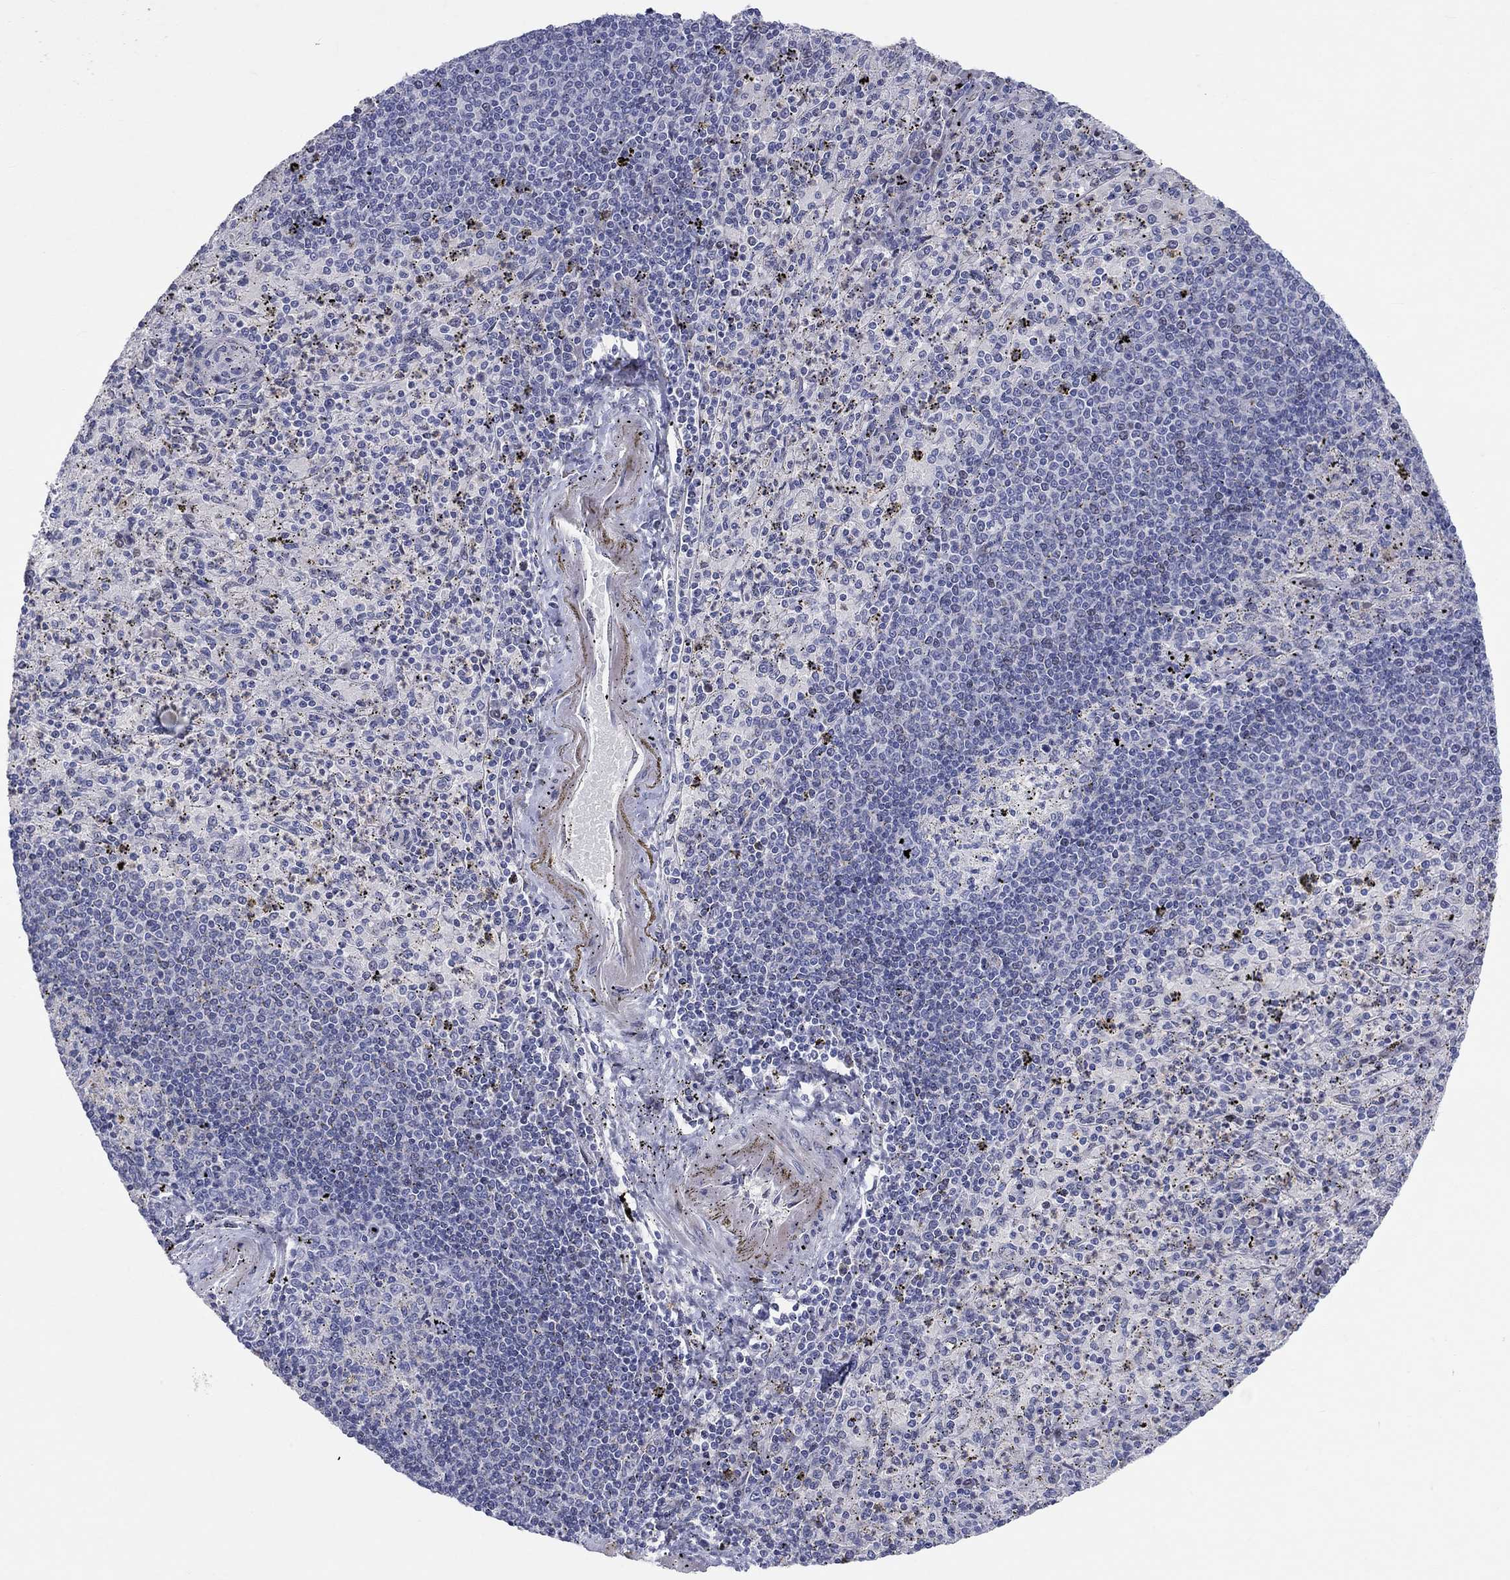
{"staining": {"intensity": "negative", "quantity": "none", "location": "none"}, "tissue": "spleen", "cell_type": "Cells in red pulp", "image_type": "normal", "snomed": [{"axis": "morphology", "description": "Normal tissue, NOS"}, {"axis": "topography", "description": "Spleen"}], "caption": "This is a image of immunohistochemistry (IHC) staining of benign spleen, which shows no staining in cells in red pulp. (Stains: DAB immunohistochemistry with hematoxylin counter stain, Microscopy: brightfield microscopy at high magnification).", "gene": "ARHGAP36", "patient": {"sex": "male", "age": 60}}